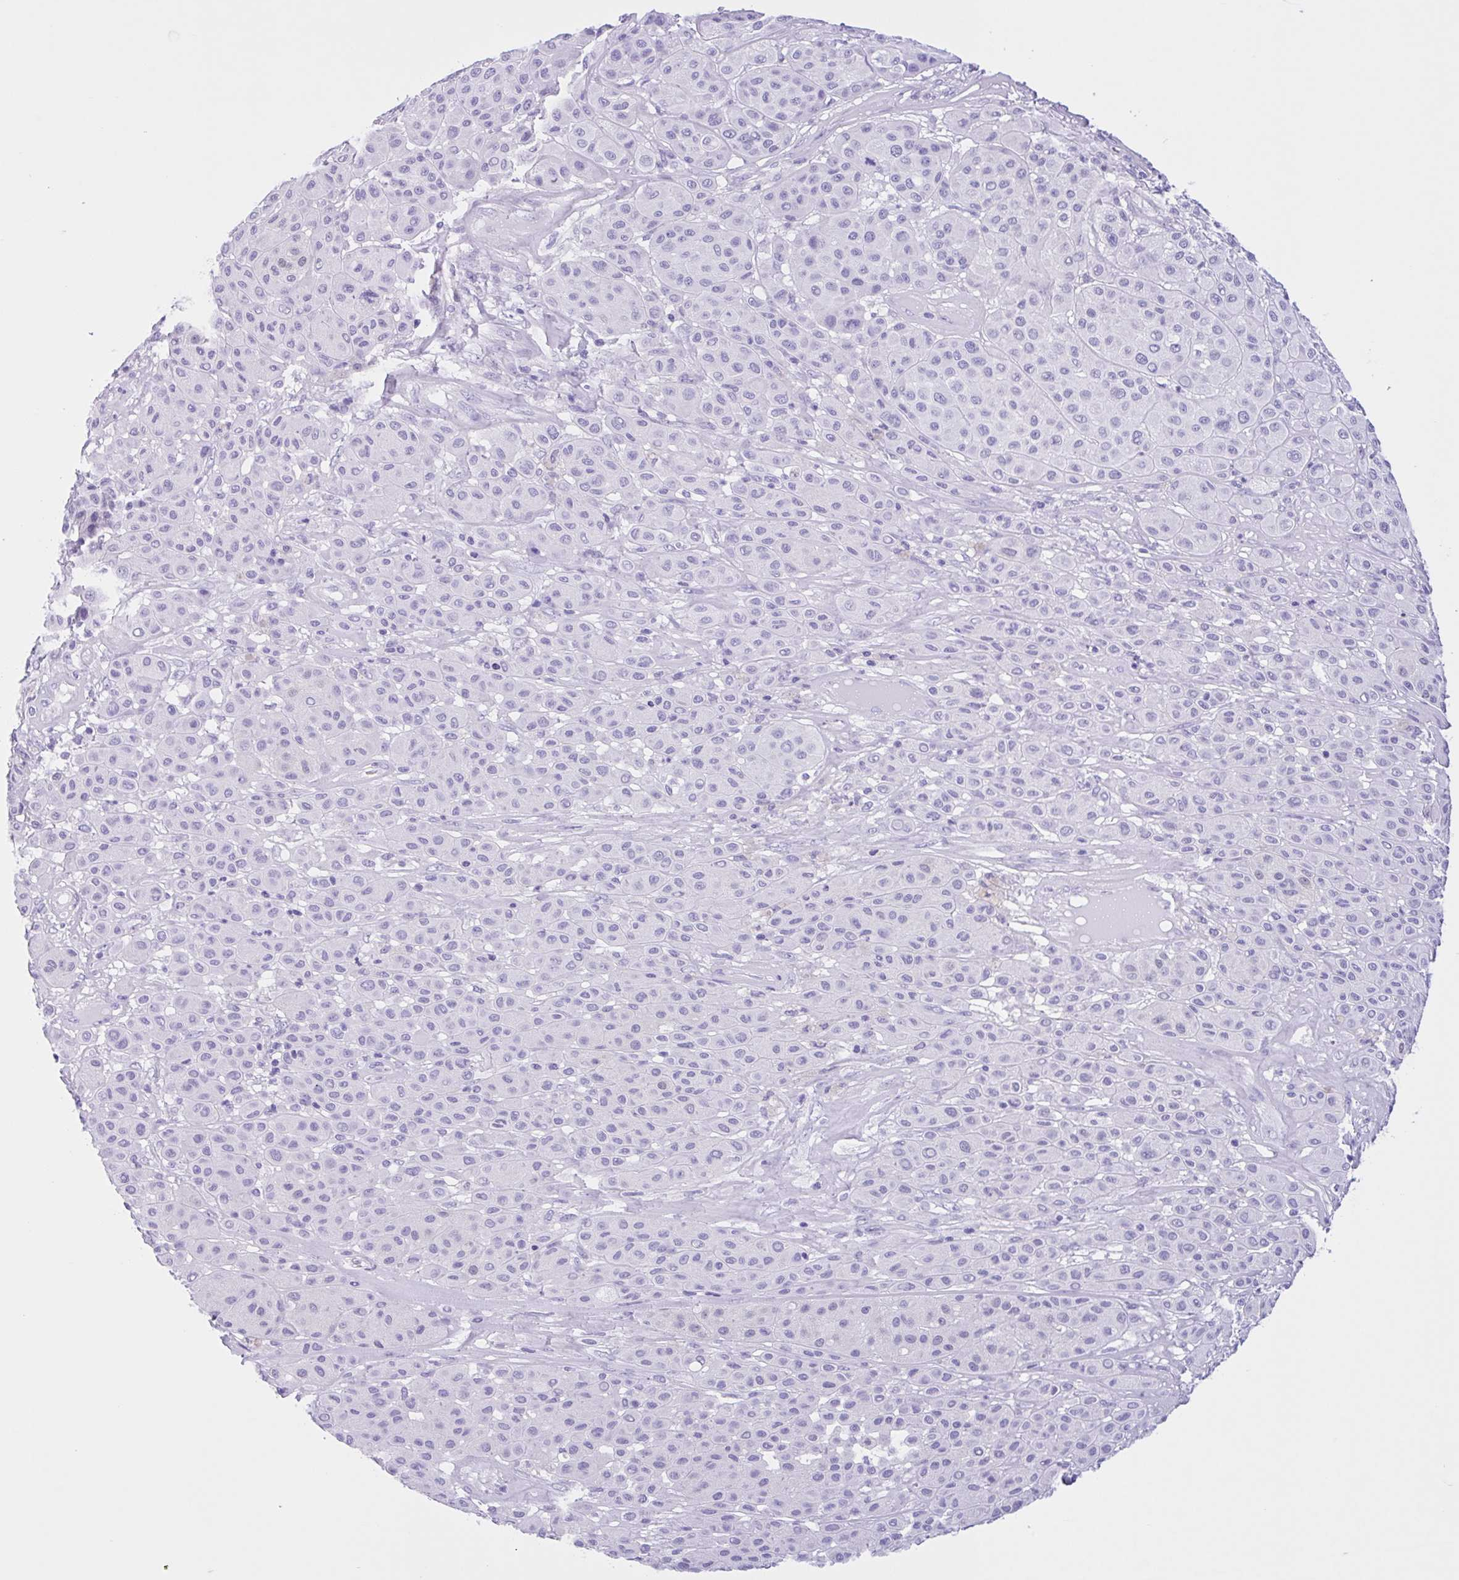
{"staining": {"intensity": "negative", "quantity": "none", "location": "none"}, "tissue": "melanoma", "cell_type": "Tumor cells", "image_type": "cancer", "snomed": [{"axis": "morphology", "description": "Malignant melanoma, Metastatic site"}, {"axis": "topography", "description": "Smooth muscle"}], "caption": "This micrograph is of malignant melanoma (metastatic site) stained with immunohistochemistry (IHC) to label a protein in brown with the nuclei are counter-stained blue. There is no positivity in tumor cells.", "gene": "IAPP", "patient": {"sex": "male", "age": 41}}